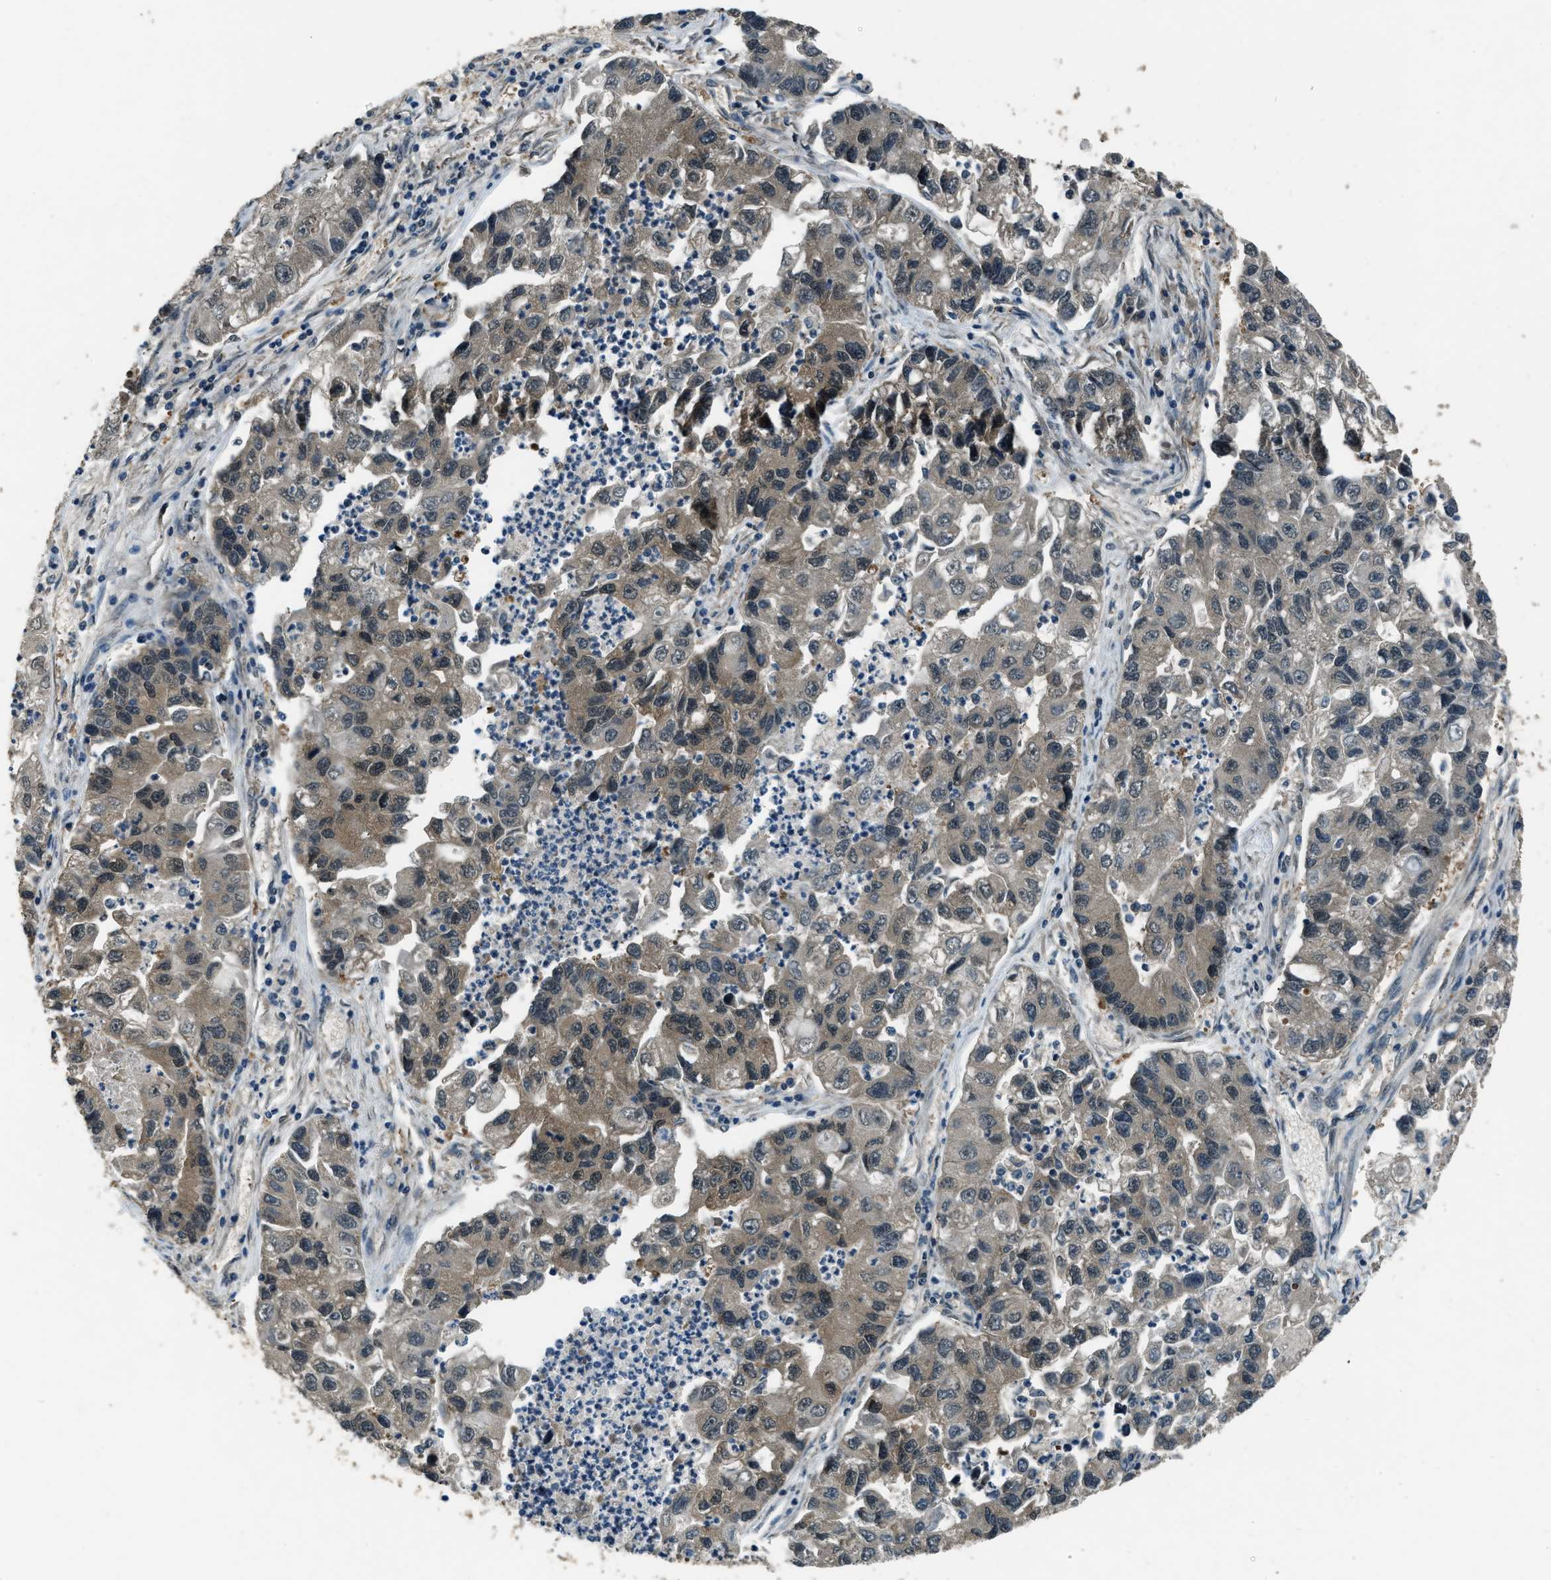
{"staining": {"intensity": "weak", "quantity": ">75%", "location": "cytoplasmic/membranous"}, "tissue": "lung cancer", "cell_type": "Tumor cells", "image_type": "cancer", "snomed": [{"axis": "morphology", "description": "Adenocarcinoma, NOS"}, {"axis": "topography", "description": "Lung"}], "caption": "The histopathology image displays immunohistochemical staining of adenocarcinoma (lung). There is weak cytoplasmic/membranous expression is present in about >75% of tumor cells. Nuclei are stained in blue.", "gene": "NUDCD3", "patient": {"sex": "female", "age": 51}}